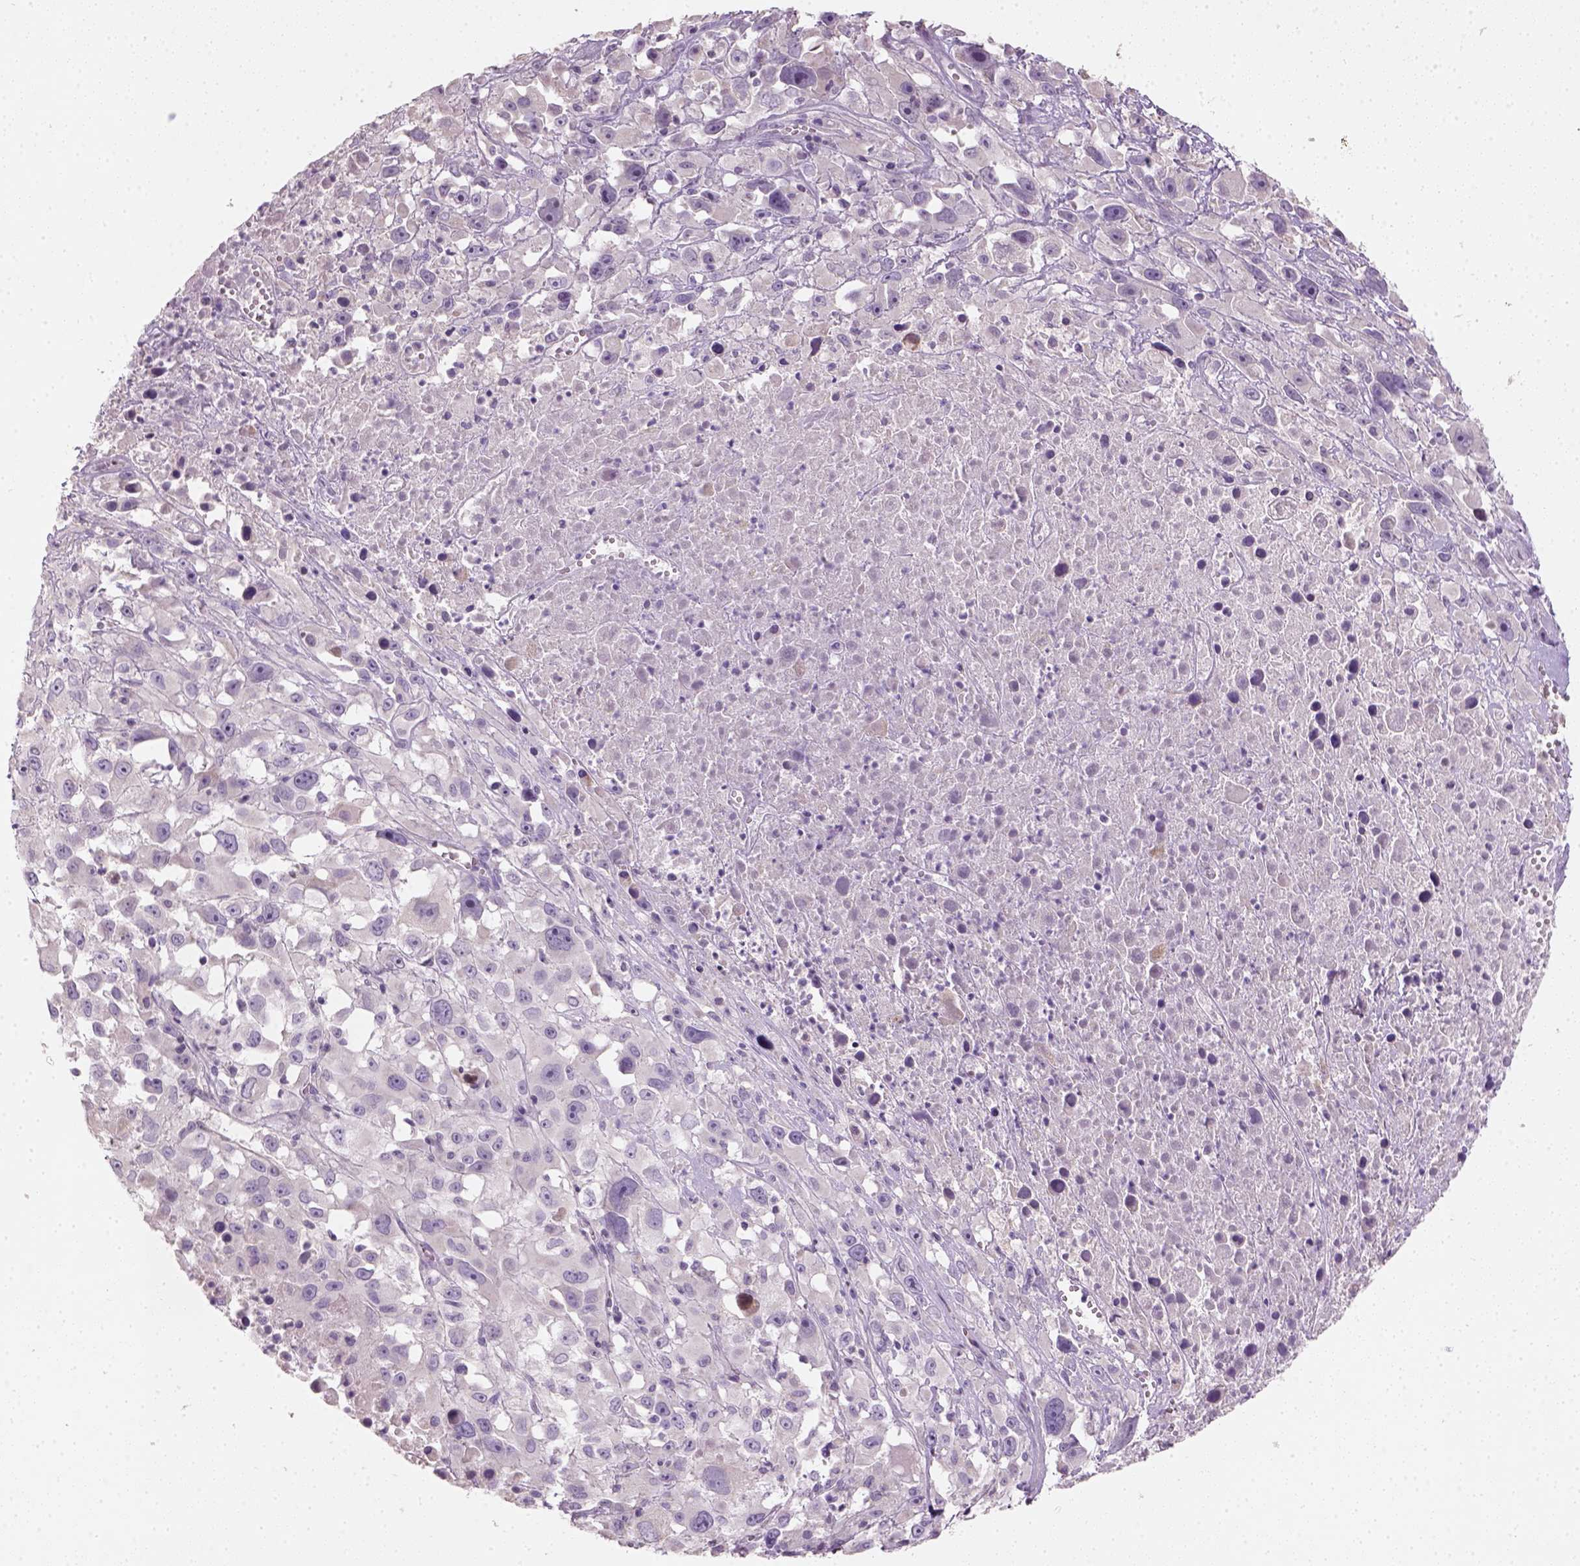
{"staining": {"intensity": "negative", "quantity": "none", "location": "none"}, "tissue": "melanoma", "cell_type": "Tumor cells", "image_type": "cancer", "snomed": [{"axis": "morphology", "description": "Malignant melanoma, Metastatic site"}, {"axis": "topography", "description": "Soft tissue"}], "caption": "This is an IHC micrograph of human melanoma. There is no staining in tumor cells.", "gene": "NUDT6", "patient": {"sex": "male", "age": 50}}